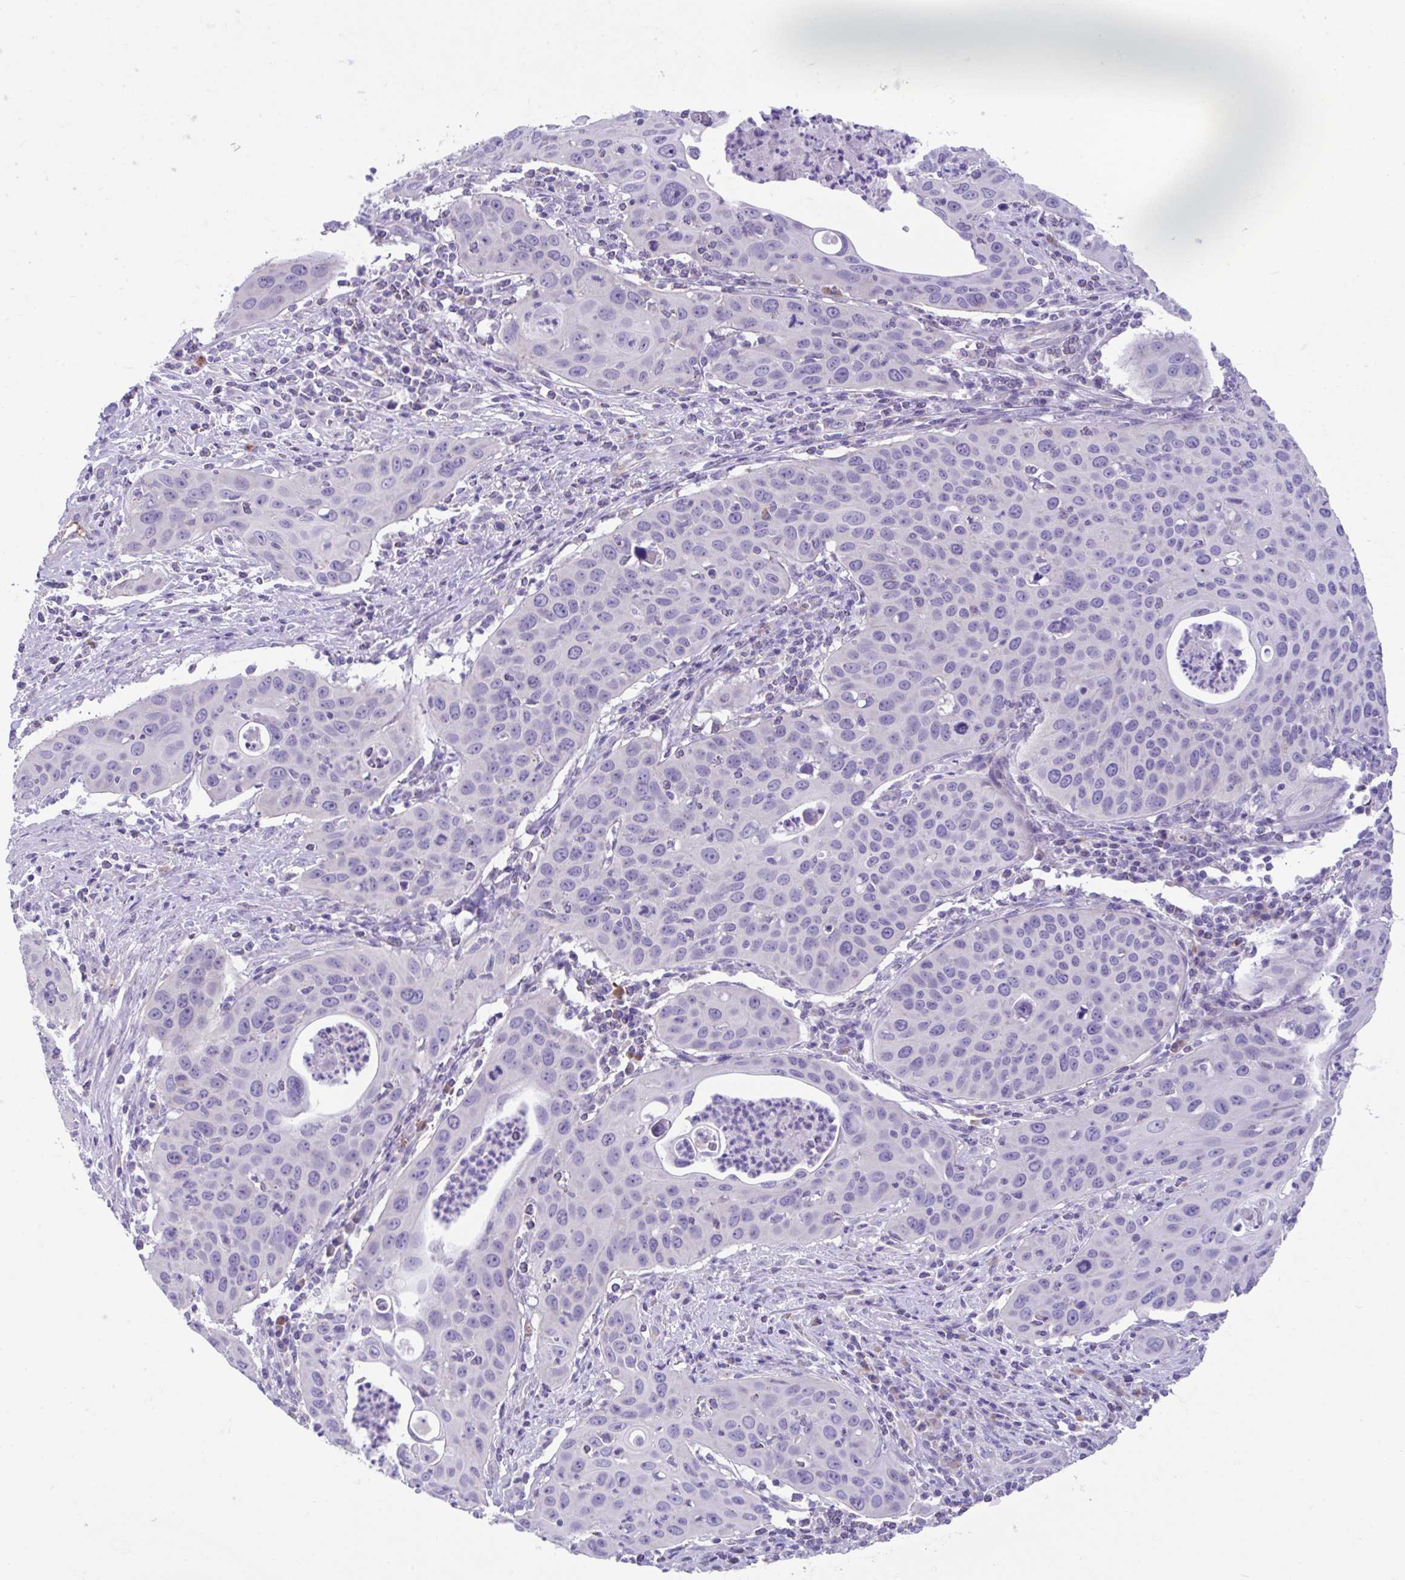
{"staining": {"intensity": "negative", "quantity": "none", "location": "none"}, "tissue": "cervical cancer", "cell_type": "Tumor cells", "image_type": "cancer", "snomed": [{"axis": "morphology", "description": "Squamous cell carcinoma, NOS"}, {"axis": "topography", "description": "Cervix"}], "caption": "An immunohistochemistry (IHC) photomicrograph of cervical squamous cell carcinoma is shown. There is no staining in tumor cells of cervical squamous cell carcinoma.", "gene": "CCSAP", "patient": {"sex": "female", "age": 36}}